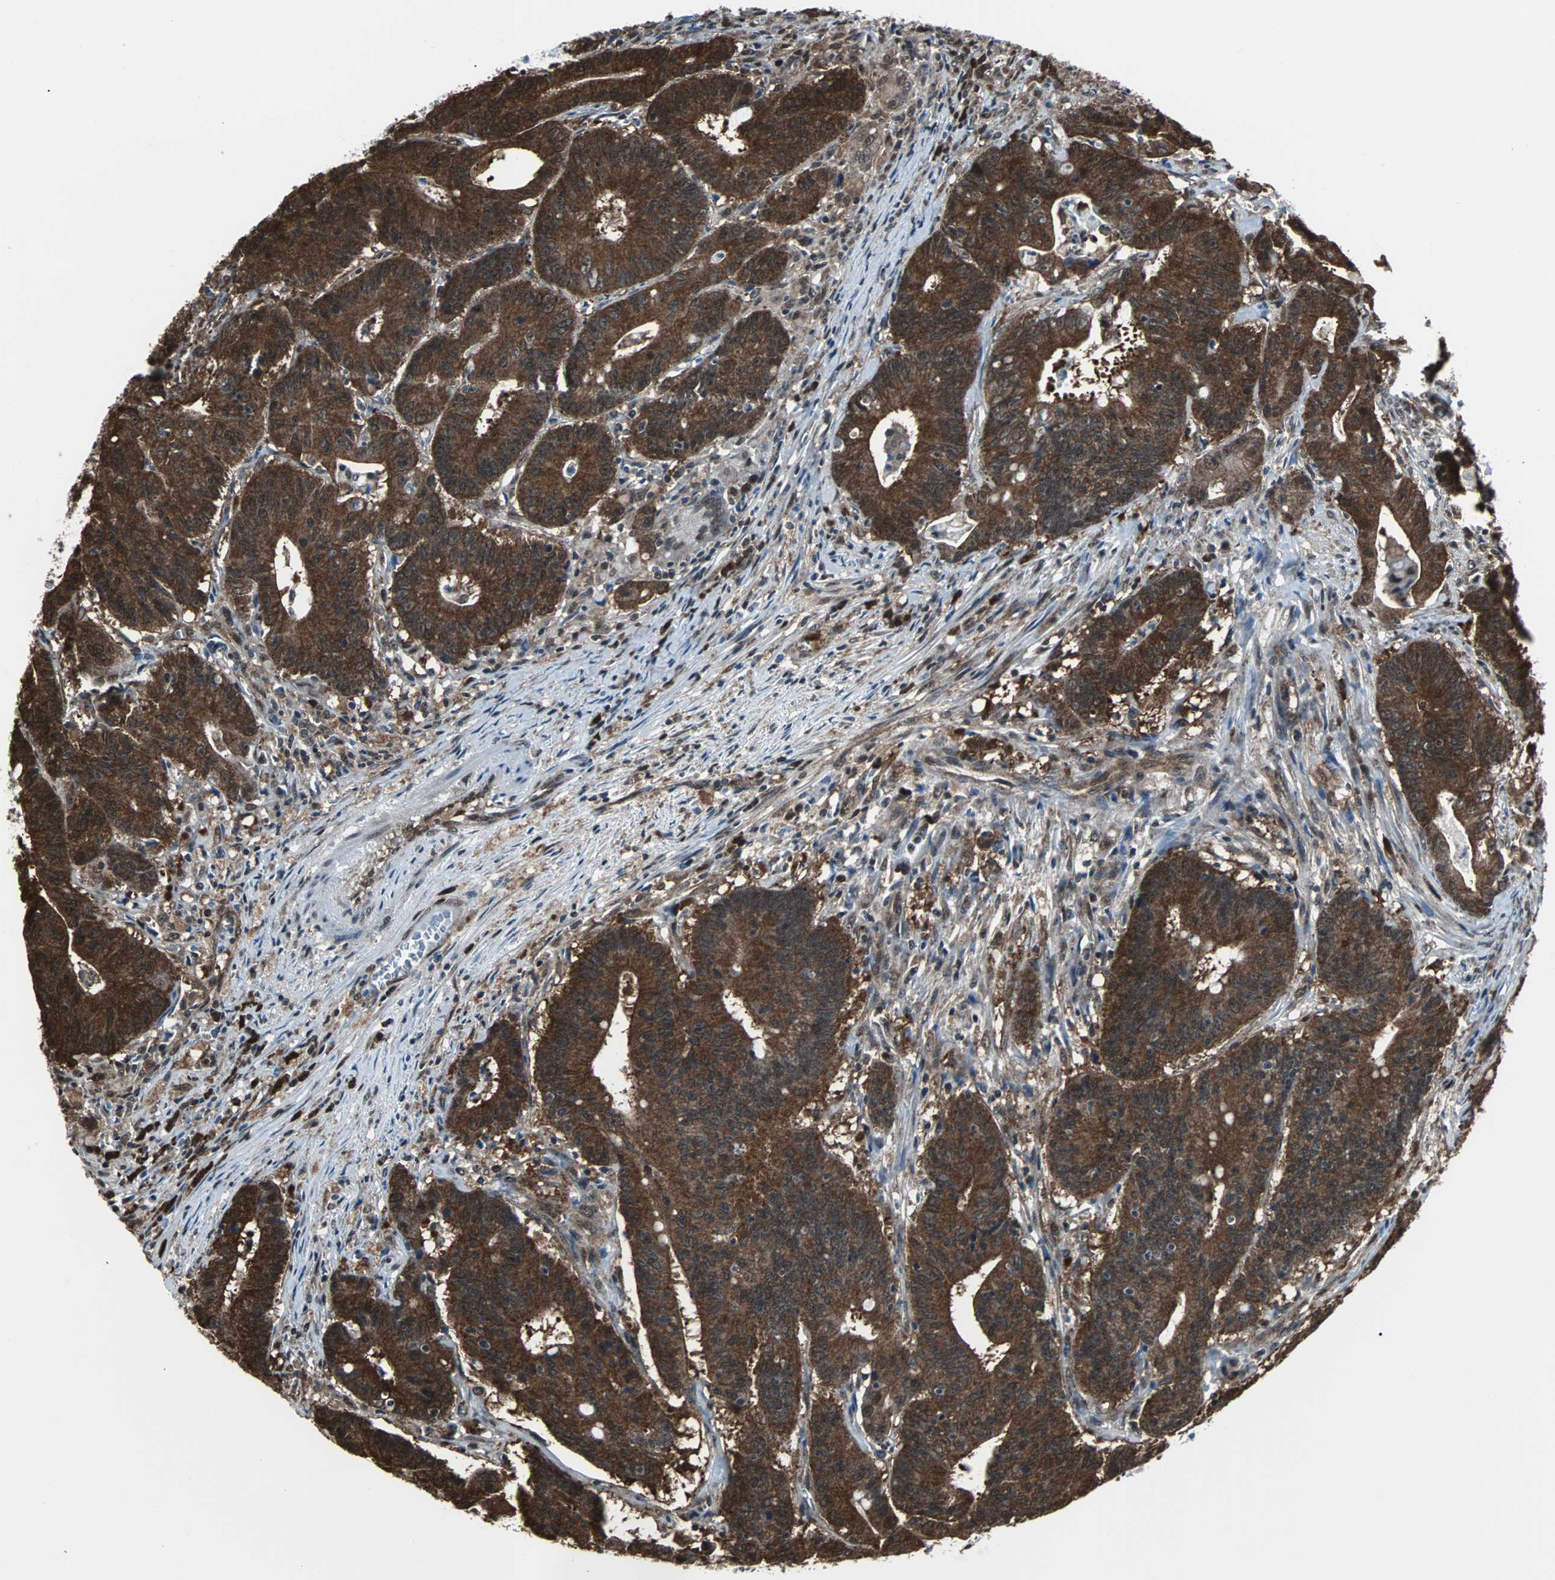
{"staining": {"intensity": "strong", "quantity": ">75%", "location": "cytoplasmic/membranous"}, "tissue": "colorectal cancer", "cell_type": "Tumor cells", "image_type": "cancer", "snomed": [{"axis": "morphology", "description": "Adenocarcinoma, NOS"}, {"axis": "topography", "description": "Colon"}], "caption": "Protein expression by IHC exhibits strong cytoplasmic/membranous staining in about >75% of tumor cells in colorectal cancer.", "gene": "VCP", "patient": {"sex": "male", "age": 45}}